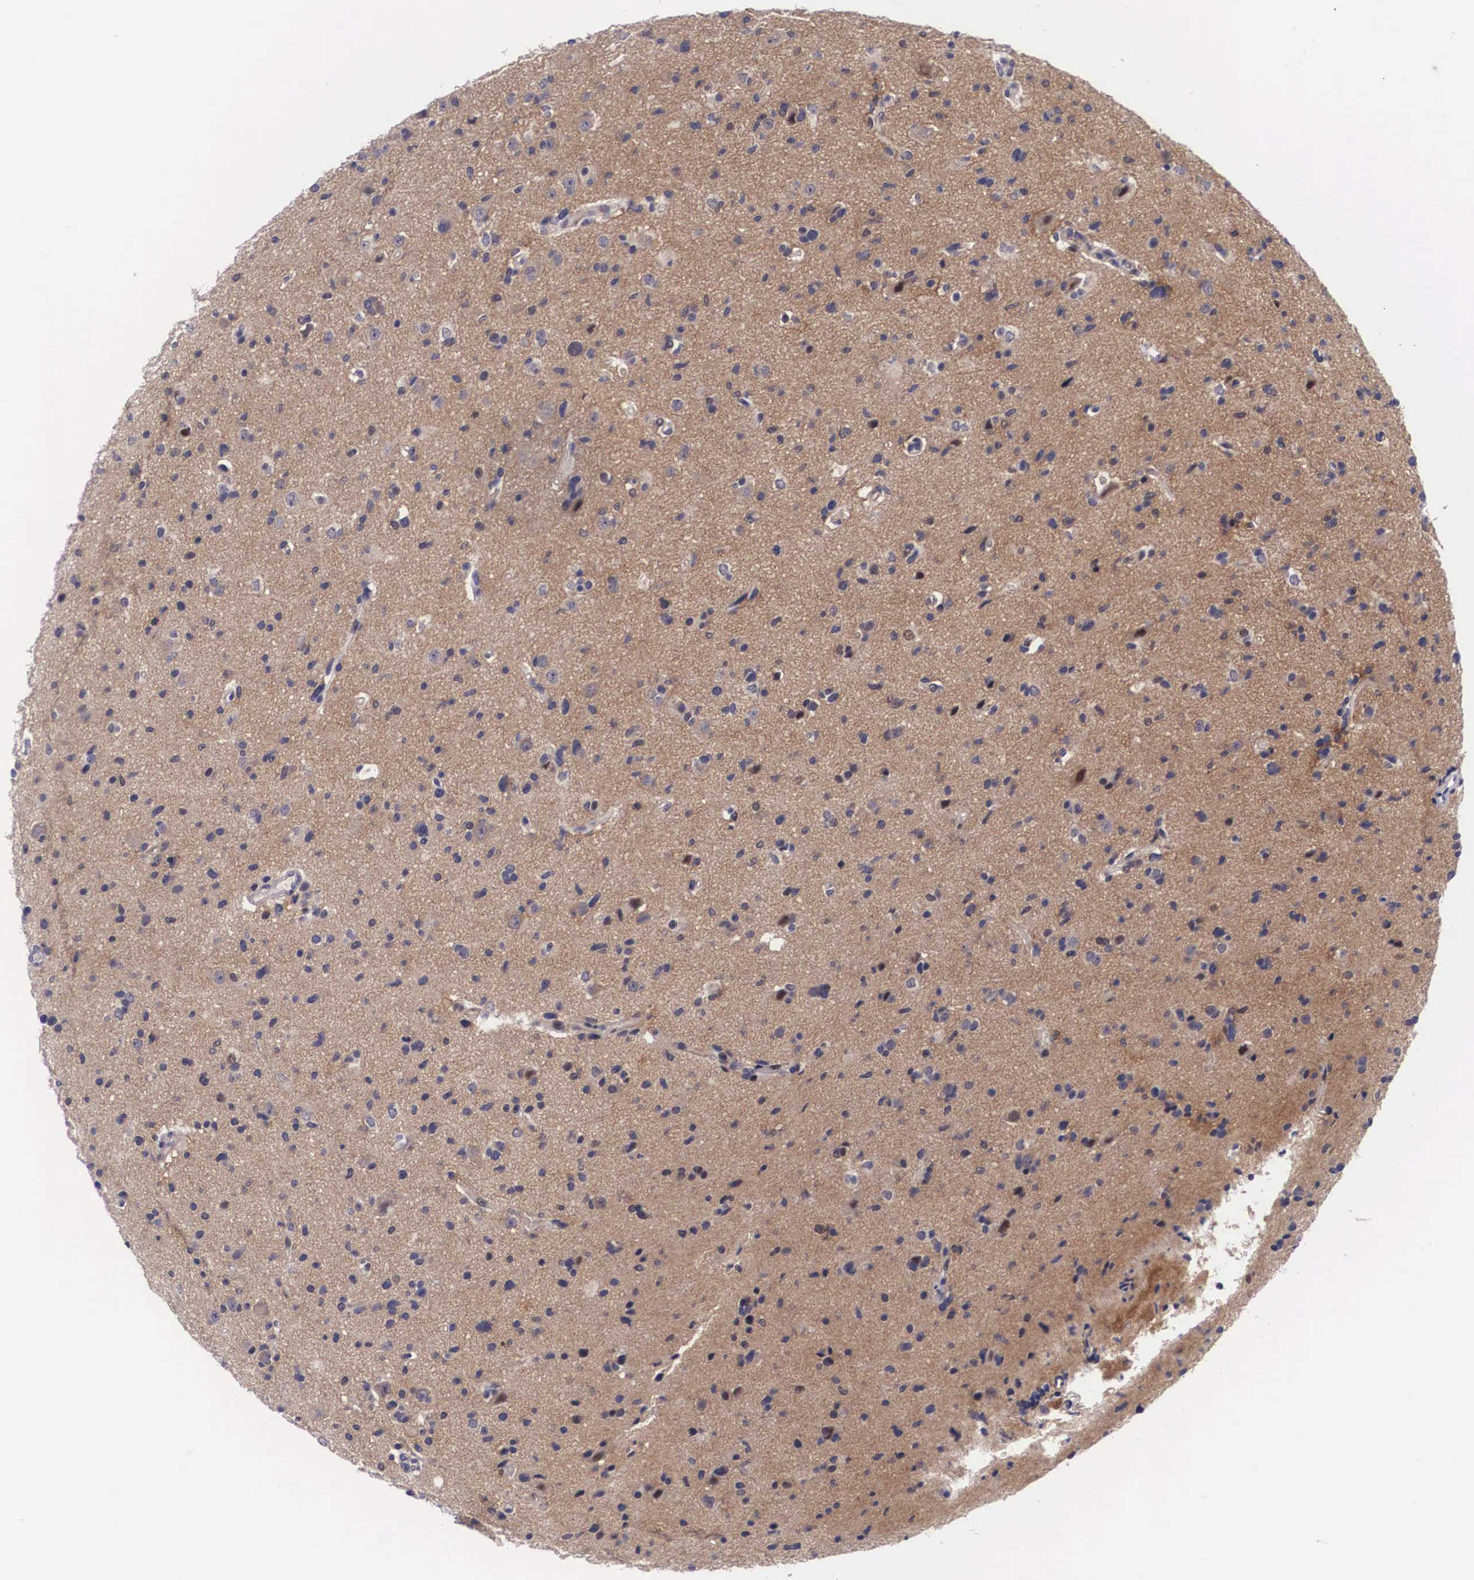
{"staining": {"intensity": "moderate", "quantity": ">75%", "location": "cytoplasmic/membranous"}, "tissue": "glioma", "cell_type": "Tumor cells", "image_type": "cancer", "snomed": [{"axis": "morphology", "description": "Glioma, malignant, Low grade"}, {"axis": "topography", "description": "Brain"}], "caption": "A high-resolution image shows immunohistochemistry staining of malignant low-grade glioma, which demonstrates moderate cytoplasmic/membranous expression in about >75% of tumor cells. (Stains: DAB (3,3'-diaminobenzidine) in brown, nuclei in blue, Microscopy: brightfield microscopy at high magnification).", "gene": "EMID1", "patient": {"sex": "female", "age": 46}}